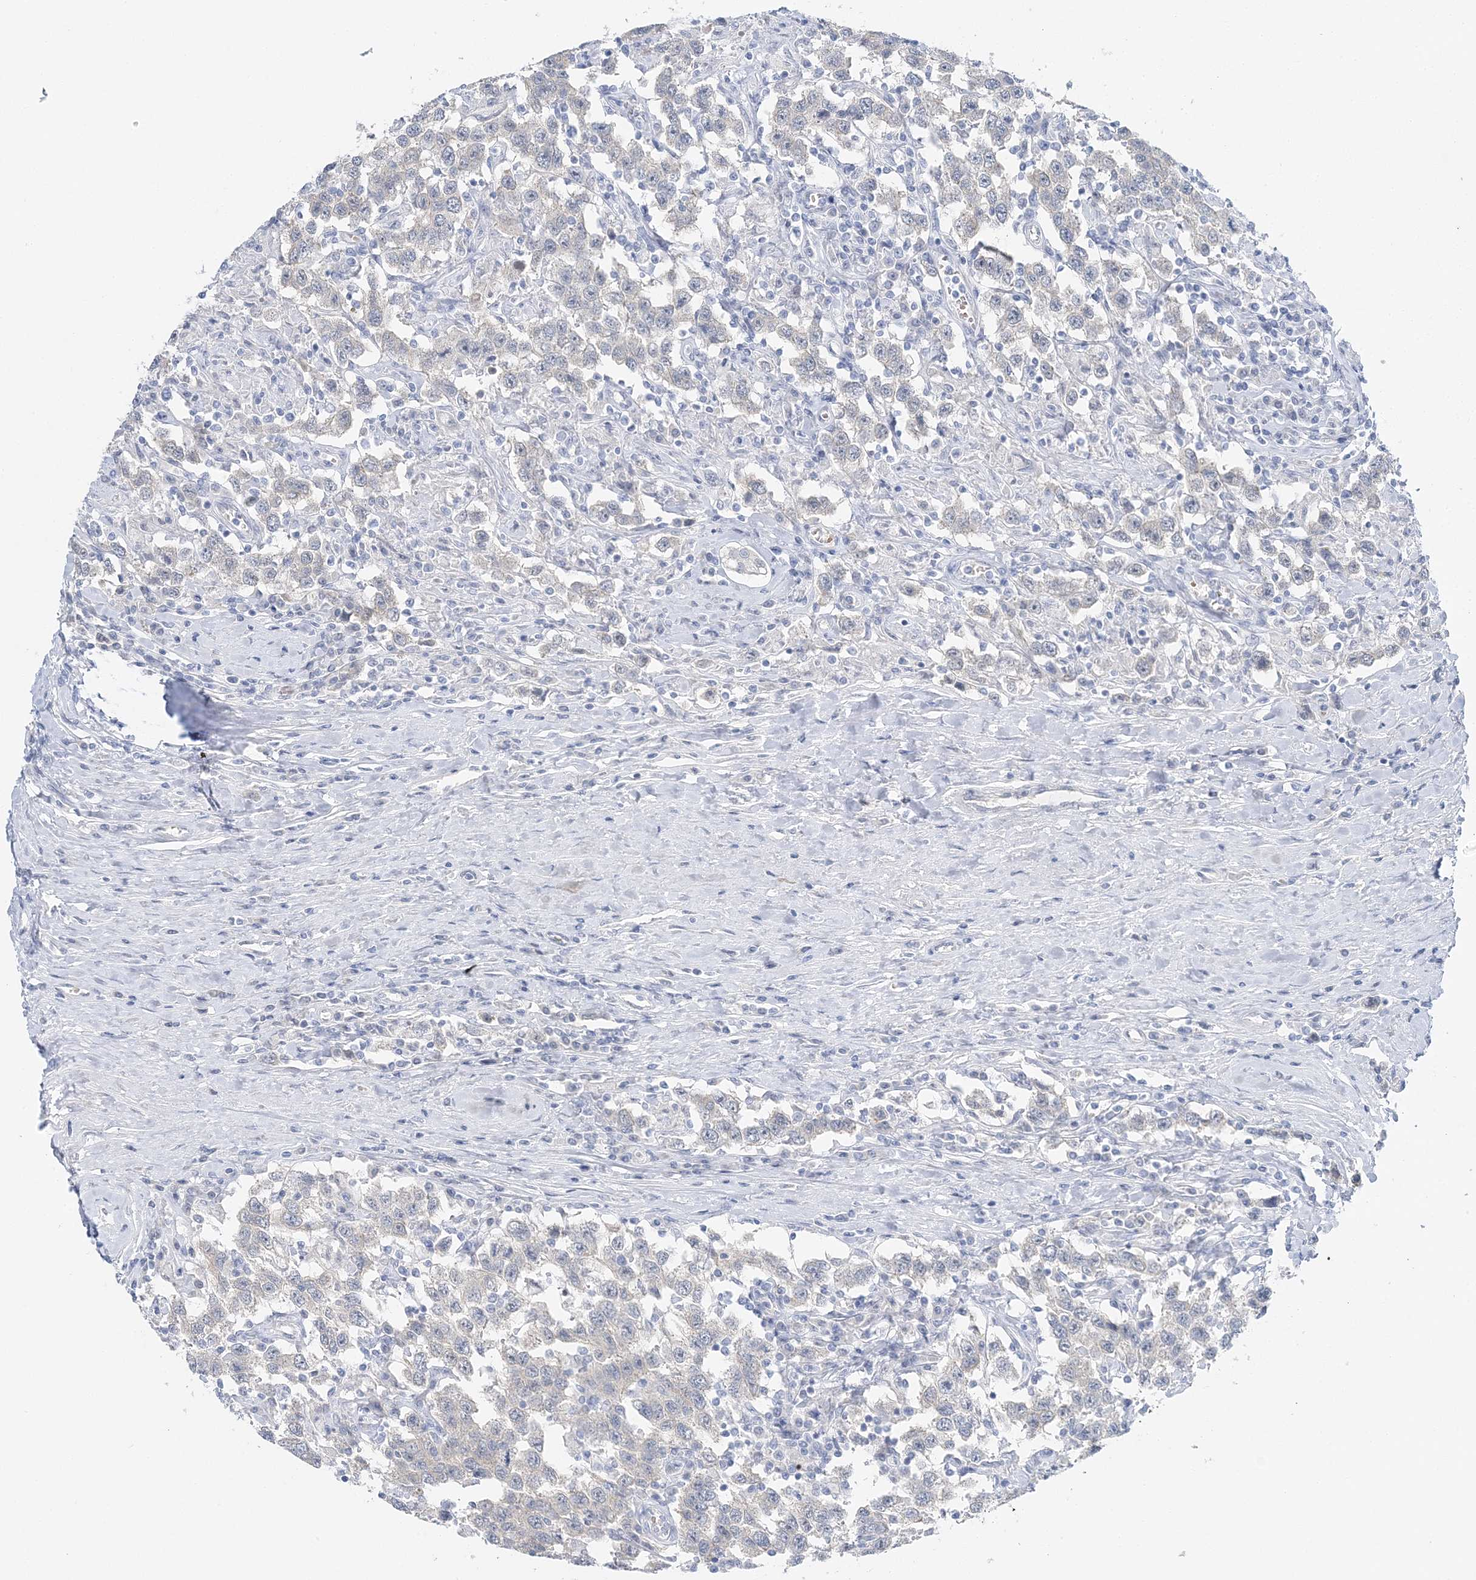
{"staining": {"intensity": "negative", "quantity": "none", "location": "none"}, "tissue": "testis cancer", "cell_type": "Tumor cells", "image_type": "cancer", "snomed": [{"axis": "morphology", "description": "Seminoma, NOS"}, {"axis": "topography", "description": "Testis"}], "caption": "High power microscopy histopathology image of an IHC micrograph of testis cancer (seminoma), revealing no significant positivity in tumor cells. (DAB (3,3'-diaminobenzidine) immunohistochemistry (IHC), high magnification).", "gene": "VILL", "patient": {"sex": "male", "age": 41}}